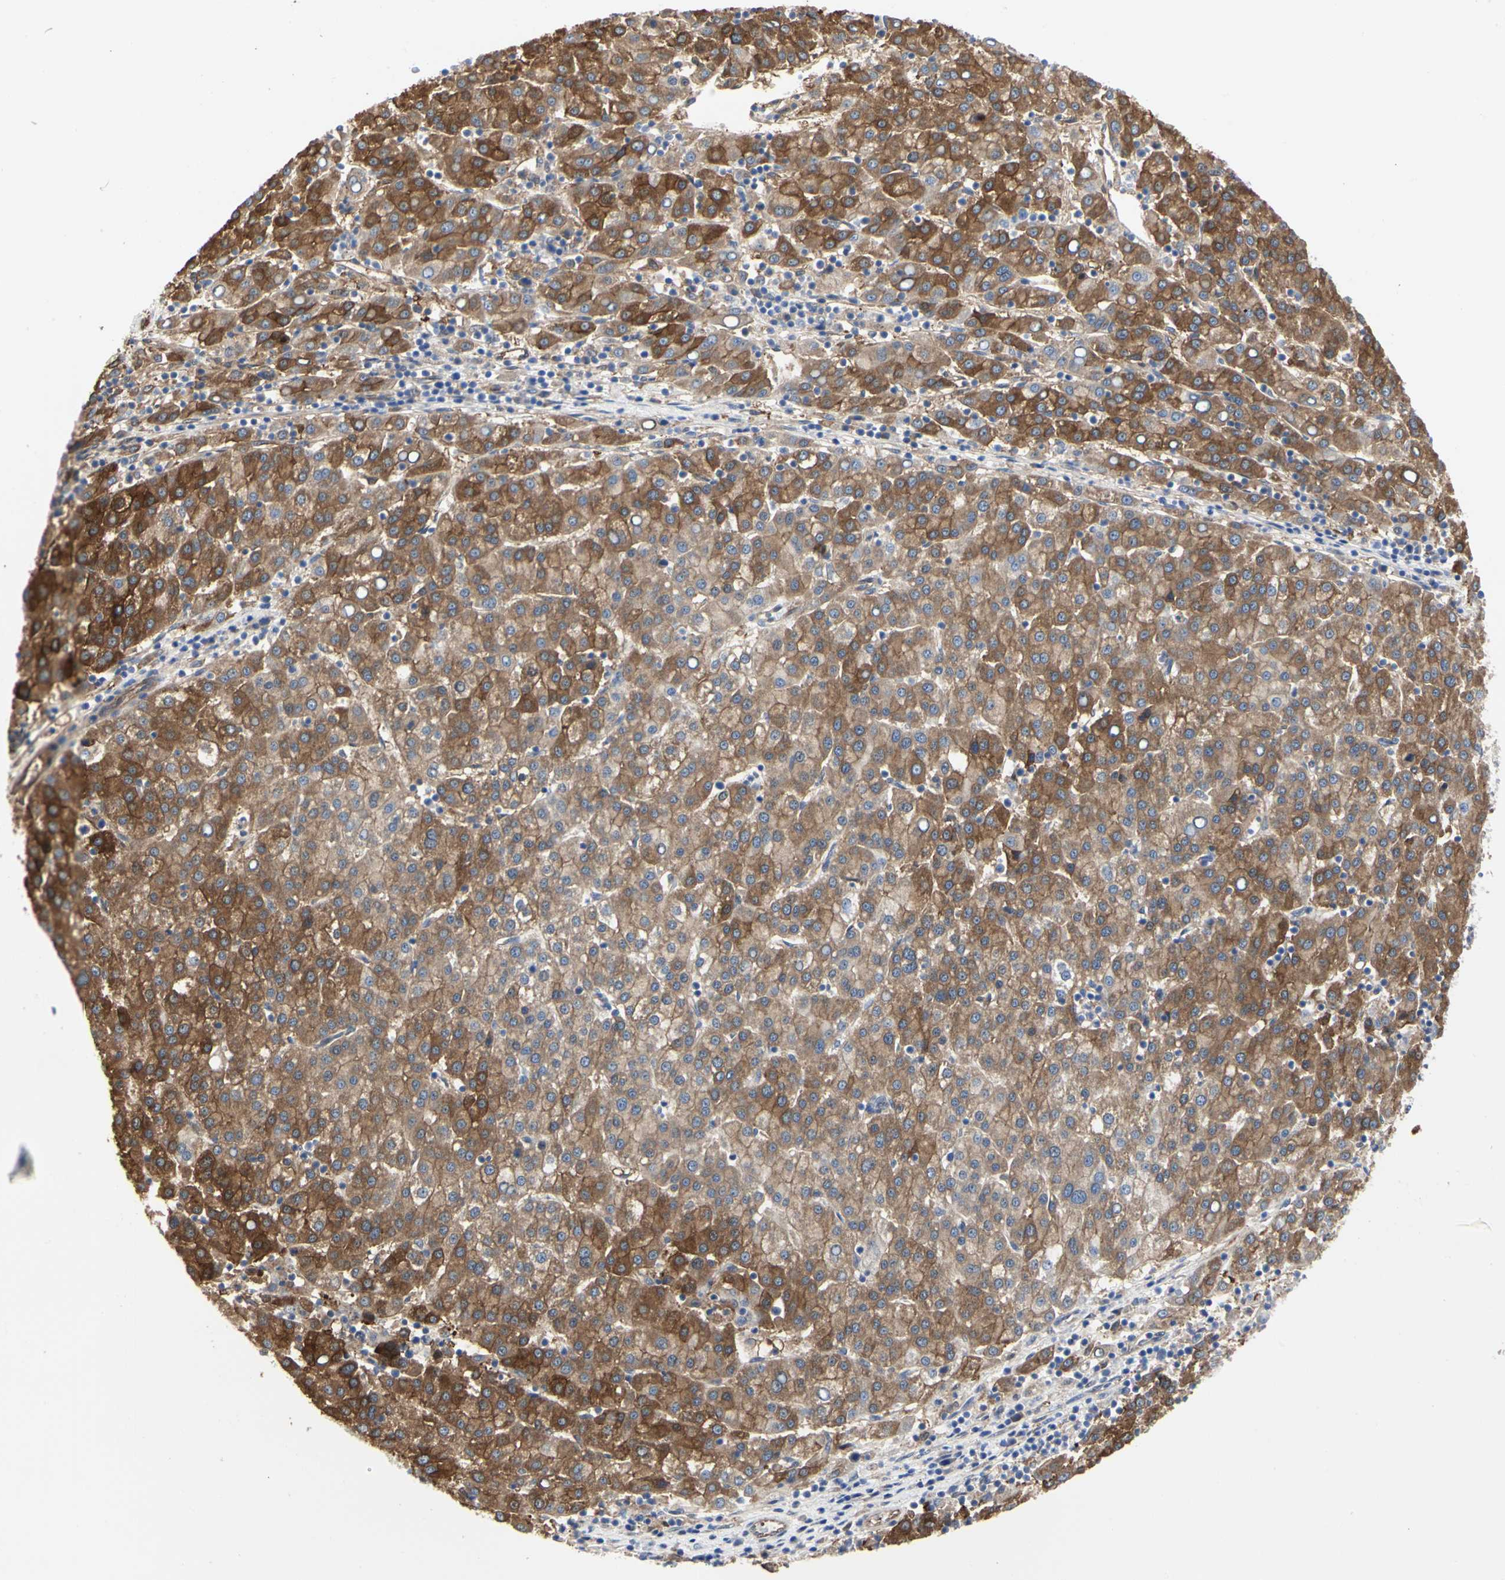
{"staining": {"intensity": "strong", "quantity": ">75%", "location": "cytoplasmic/membranous"}, "tissue": "liver cancer", "cell_type": "Tumor cells", "image_type": "cancer", "snomed": [{"axis": "morphology", "description": "Carcinoma, Hepatocellular, NOS"}, {"axis": "topography", "description": "Liver"}], "caption": "A high amount of strong cytoplasmic/membranous expression is identified in approximately >75% of tumor cells in liver hepatocellular carcinoma tissue.", "gene": "C3orf52", "patient": {"sex": "female", "age": 58}}